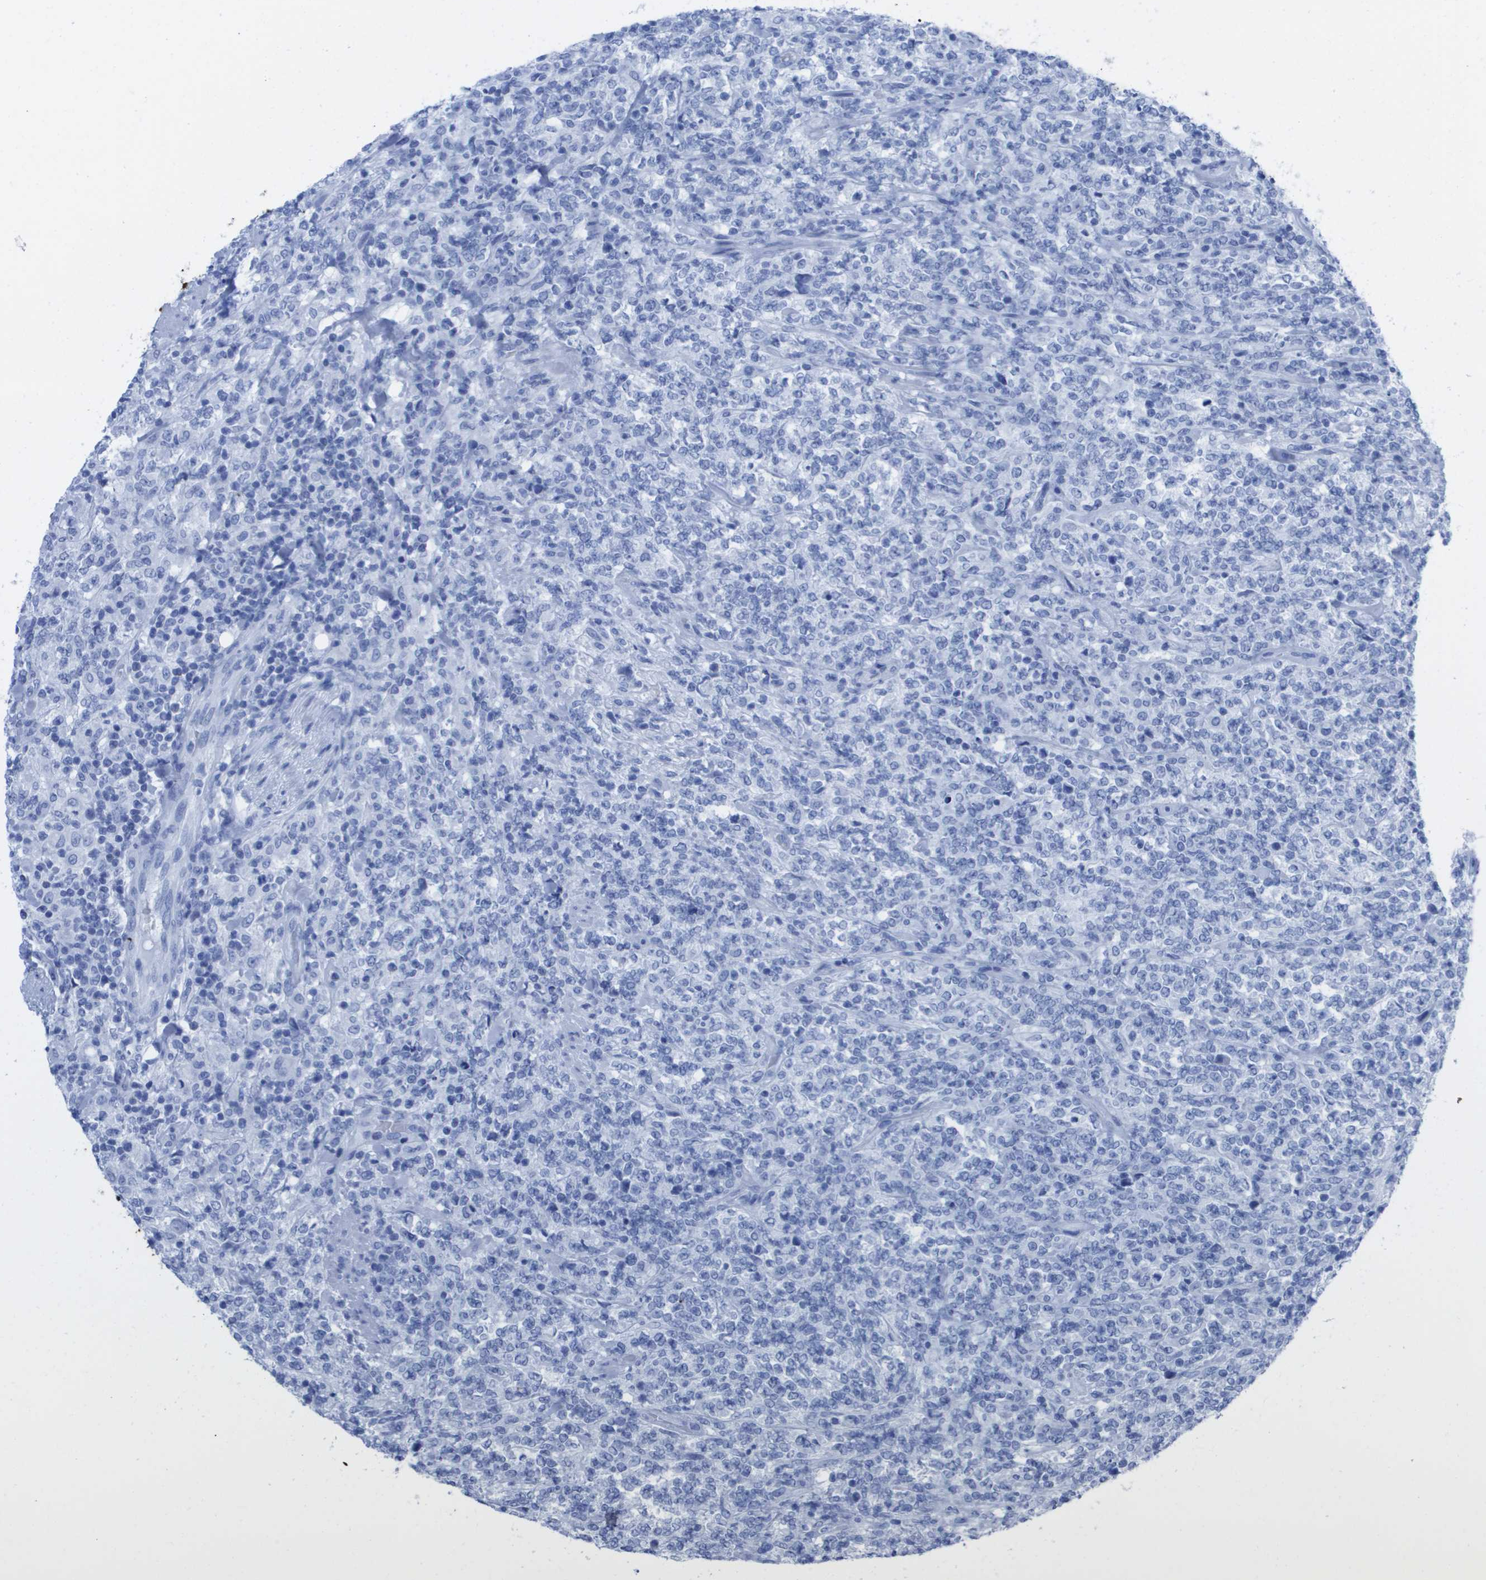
{"staining": {"intensity": "negative", "quantity": "none", "location": "none"}, "tissue": "lymphoma", "cell_type": "Tumor cells", "image_type": "cancer", "snomed": [{"axis": "morphology", "description": "Malignant lymphoma, non-Hodgkin's type, High grade"}, {"axis": "topography", "description": "Soft tissue"}], "caption": "This micrograph is of lymphoma stained with IHC to label a protein in brown with the nuclei are counter-stained blue. There is no staining in tumor cells.", "gene": "KCNA3", "patient": {"sex": "male", "age": 18}}